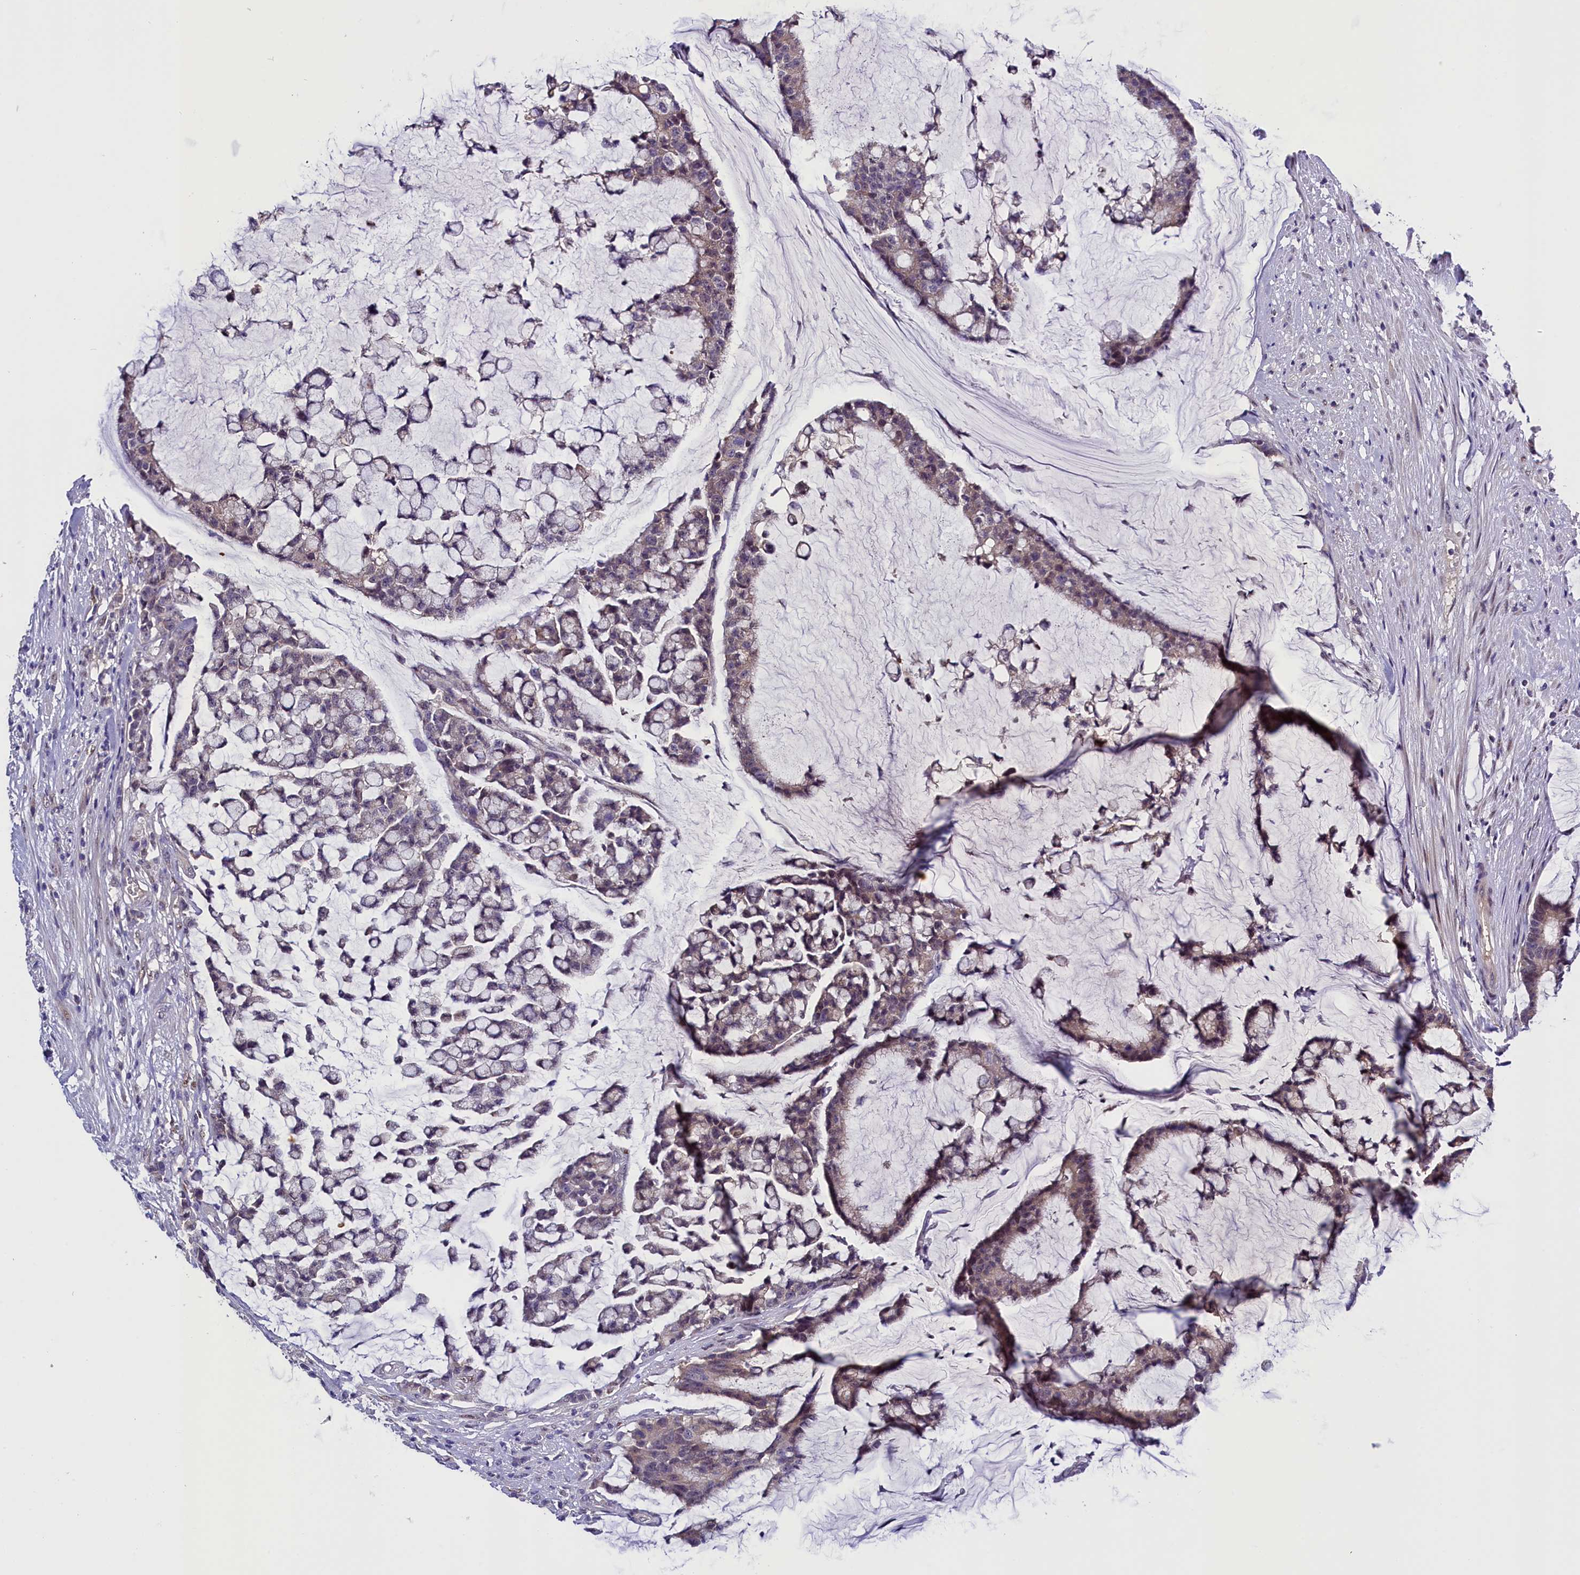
{"staining": {"intensity": "weak", "quantity": "<25%", "location": "cytoplasmic/membranous"}, "tissue": "colorectal cancer", "cell_type": "Tumor cells", "image_type": "cancer", "snomed": [{"axis": "morphology", "description": "Adenocarcinoma, NOS"}, {"axis": "topography", "description": "Colon"}], "caption": "Immunohistochemistry (IHC) histopathology image of colorectal adenocarcinoma stained for a protein (brown), which reveals no staining in tumor cells. (DAB IHC visualized using brightfield microscopy, high magnification).", "gene": "ENKD1", "patient": {"sex": "female", "age": 84}}